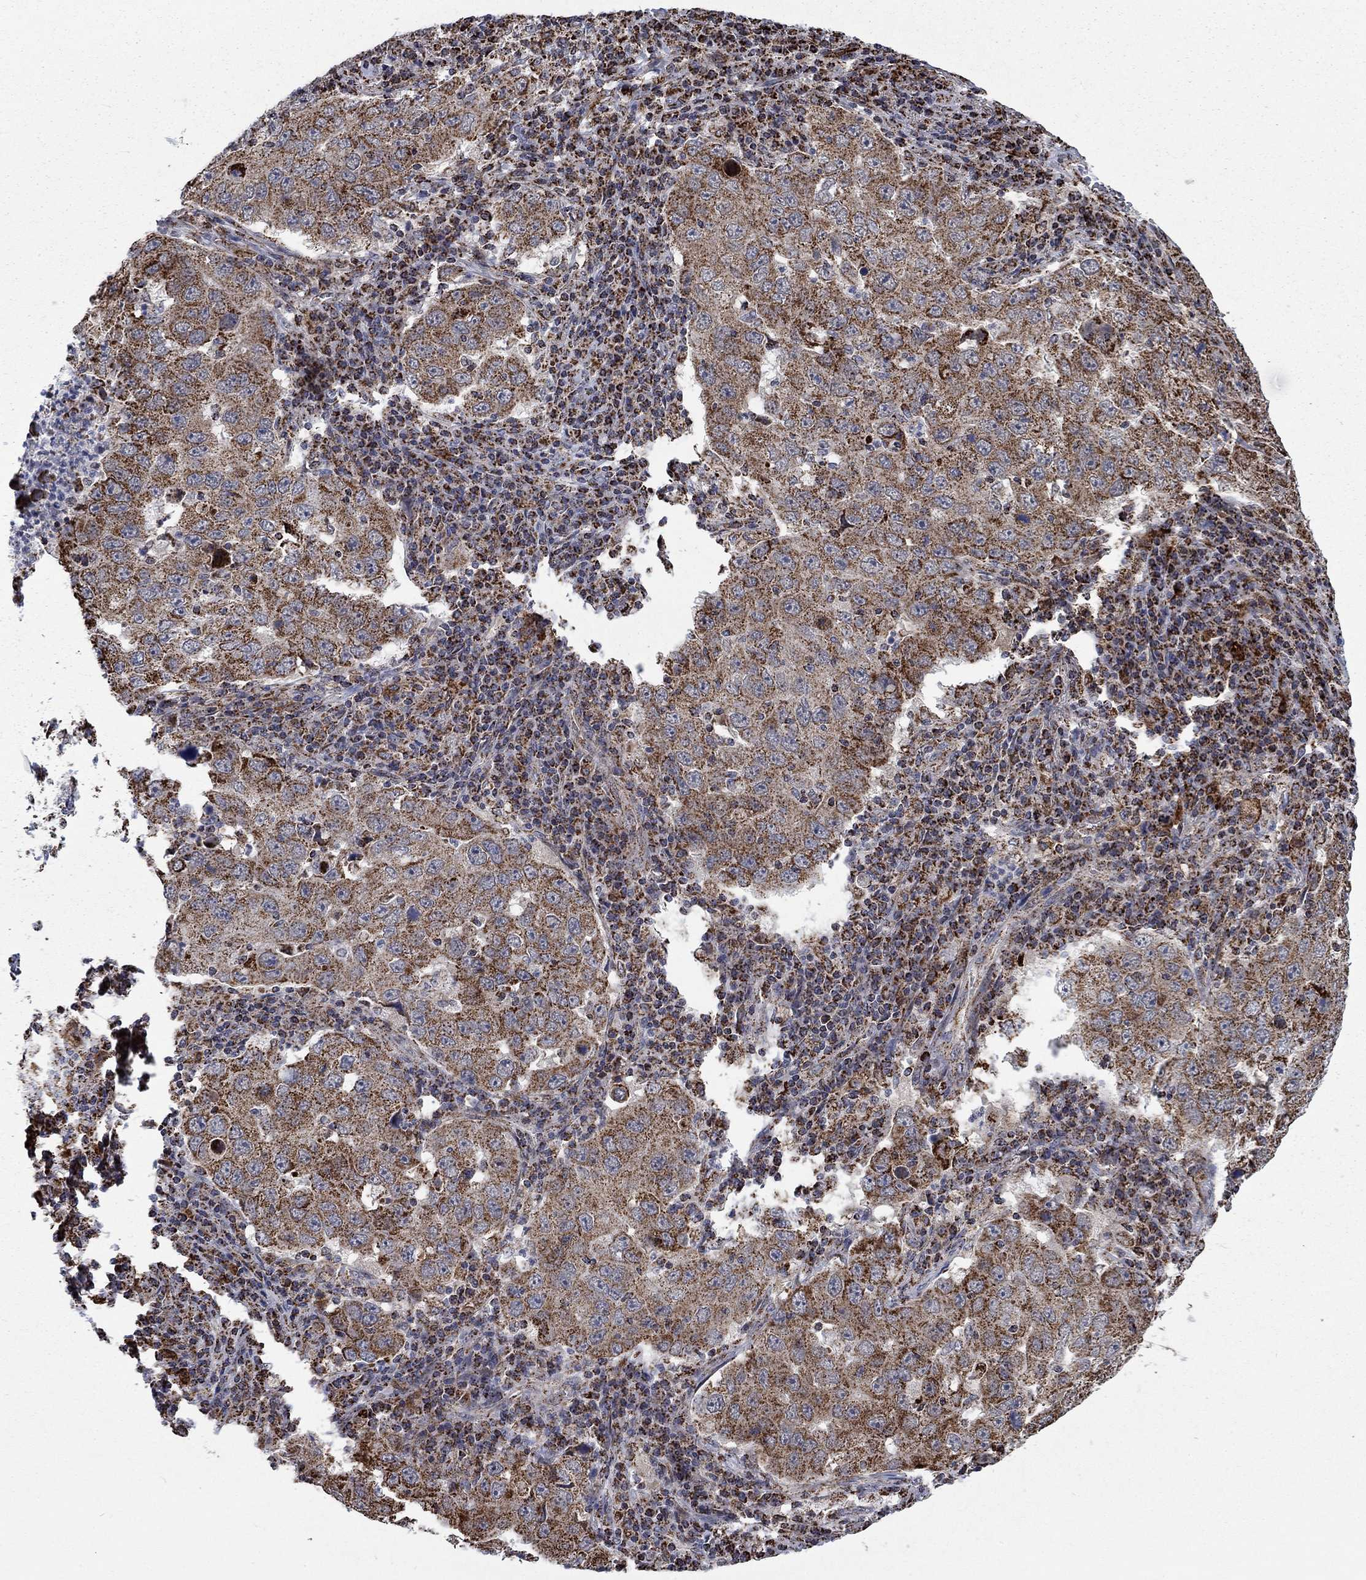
{"staining": {"intensity": "strong", "quantity": ">75%", "location": "cytoplasmic/membranous"}, "tissue": "lung cancer", "cell_type": "Tumor cells", "image_type": "cancer", "snomed": [{"axis": "morphology", "description": "Adenocarcinoma, NOS"}, {"axis": "topography", "description": "Lung"}], "caption": "DAB (3,3'-diaminobenzidine) immunohistochemical staining of human lung cancer (adenocarcinoma) reveals strong cytoplasmic/membranous protein staining in approximately >75% of tumor cells.", "gene": "MOAP1", "patient": {"sex": "male", "age": 73}}